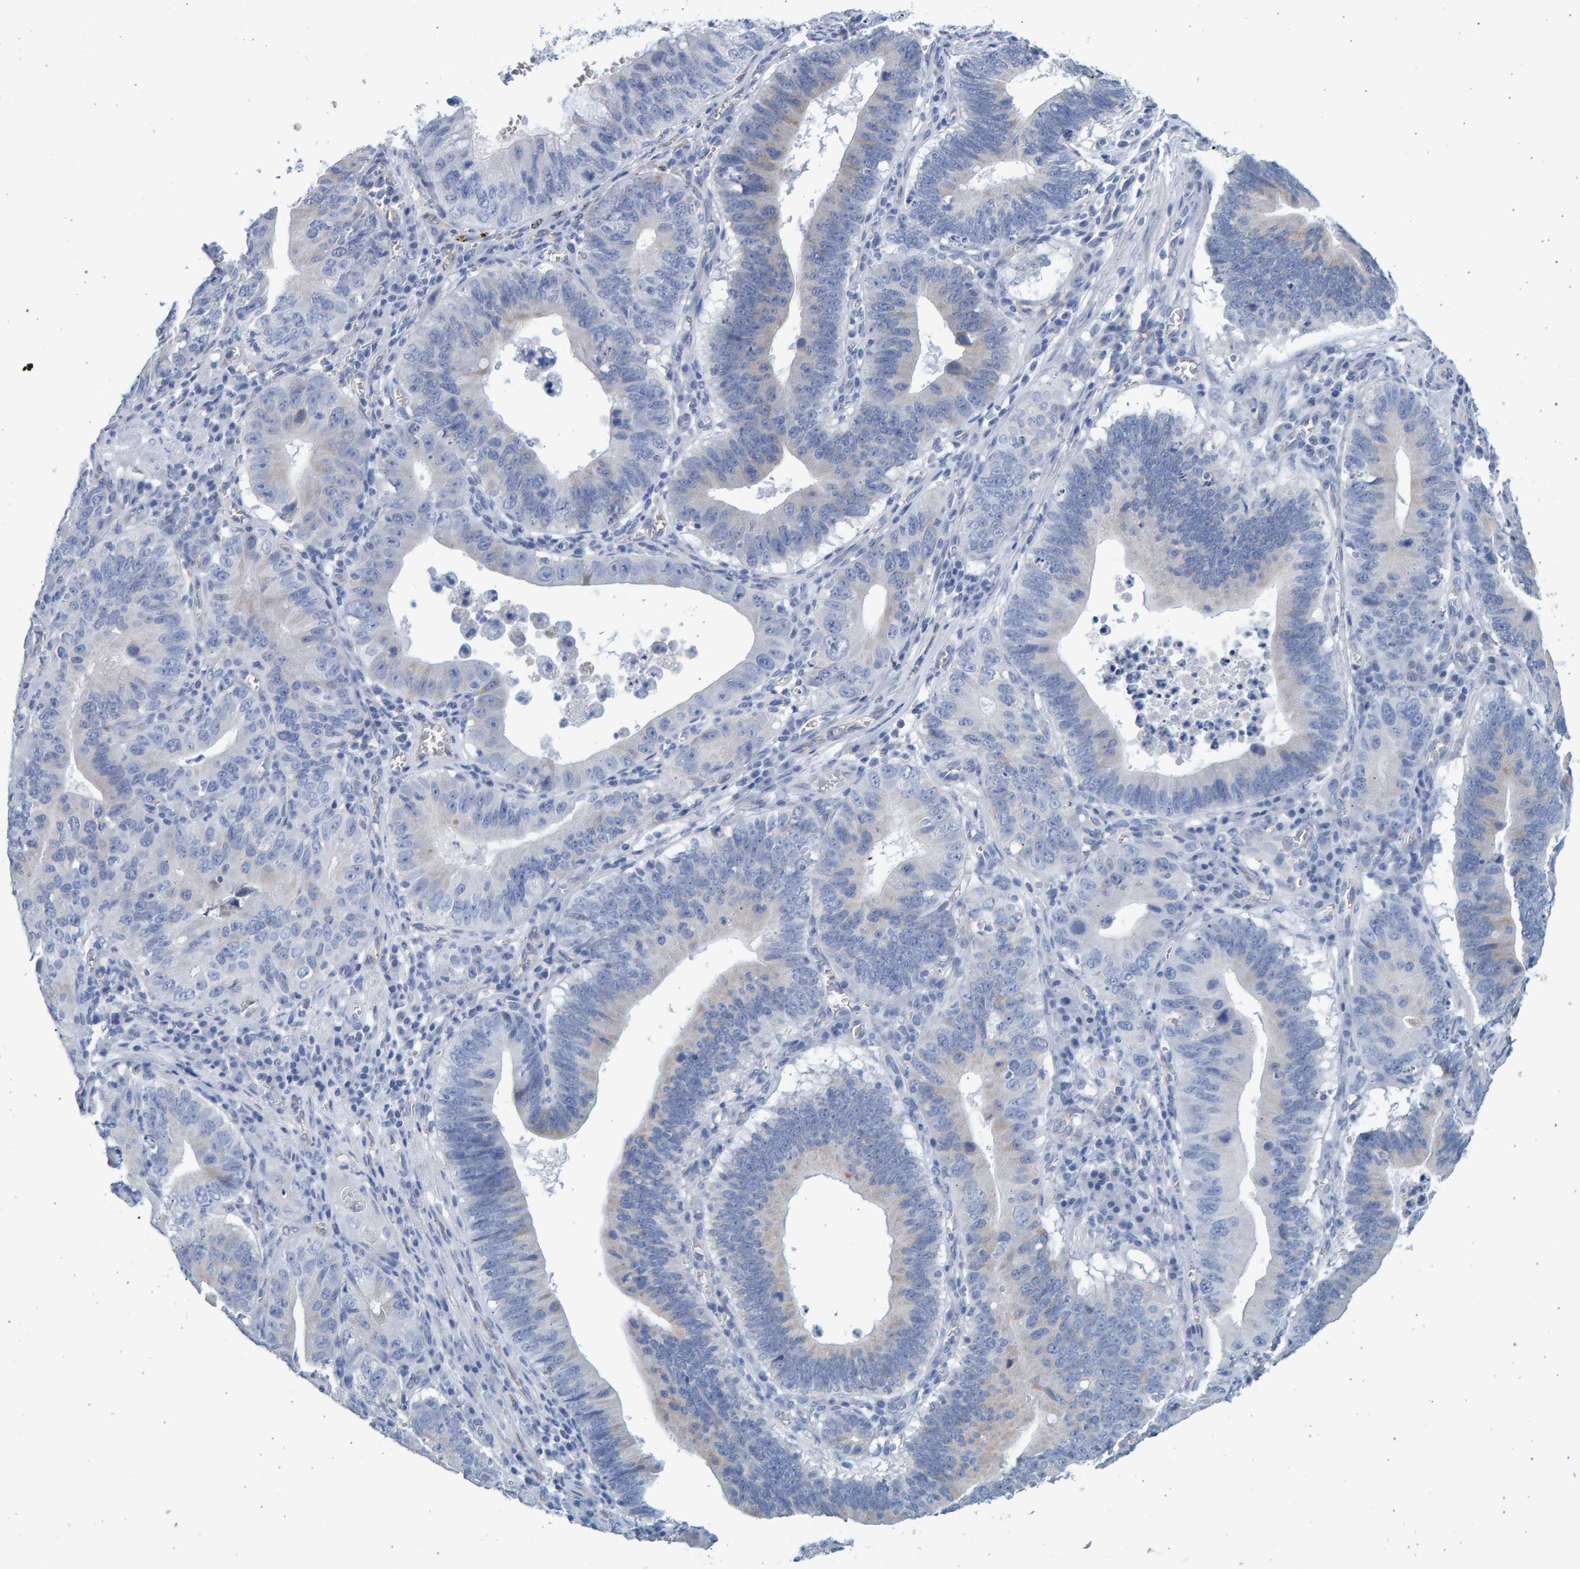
{"staining": {"intensity": "negative", "quantity": "none", "location": "none"}, "tissue": "stomach cancer", "cell_type": "Tumor cells", "image_type": "cancer", "snomed": [{"axis": "morphology", "description": "Adenocarcinoma, NOS"}, {"axis": "topography", "description": "Stomach"}, {"axis": "topography", "description": "Gastric cardia"}], "caption": "Stomach adenocarcinoma was stained to show a protein in brown. There is no significant expression in tumor cells. (DAB immunohistochemistry (IHC), high magnification).", "gene": "SLC34A3", "patient": {"sex": "male", "age": 59}}